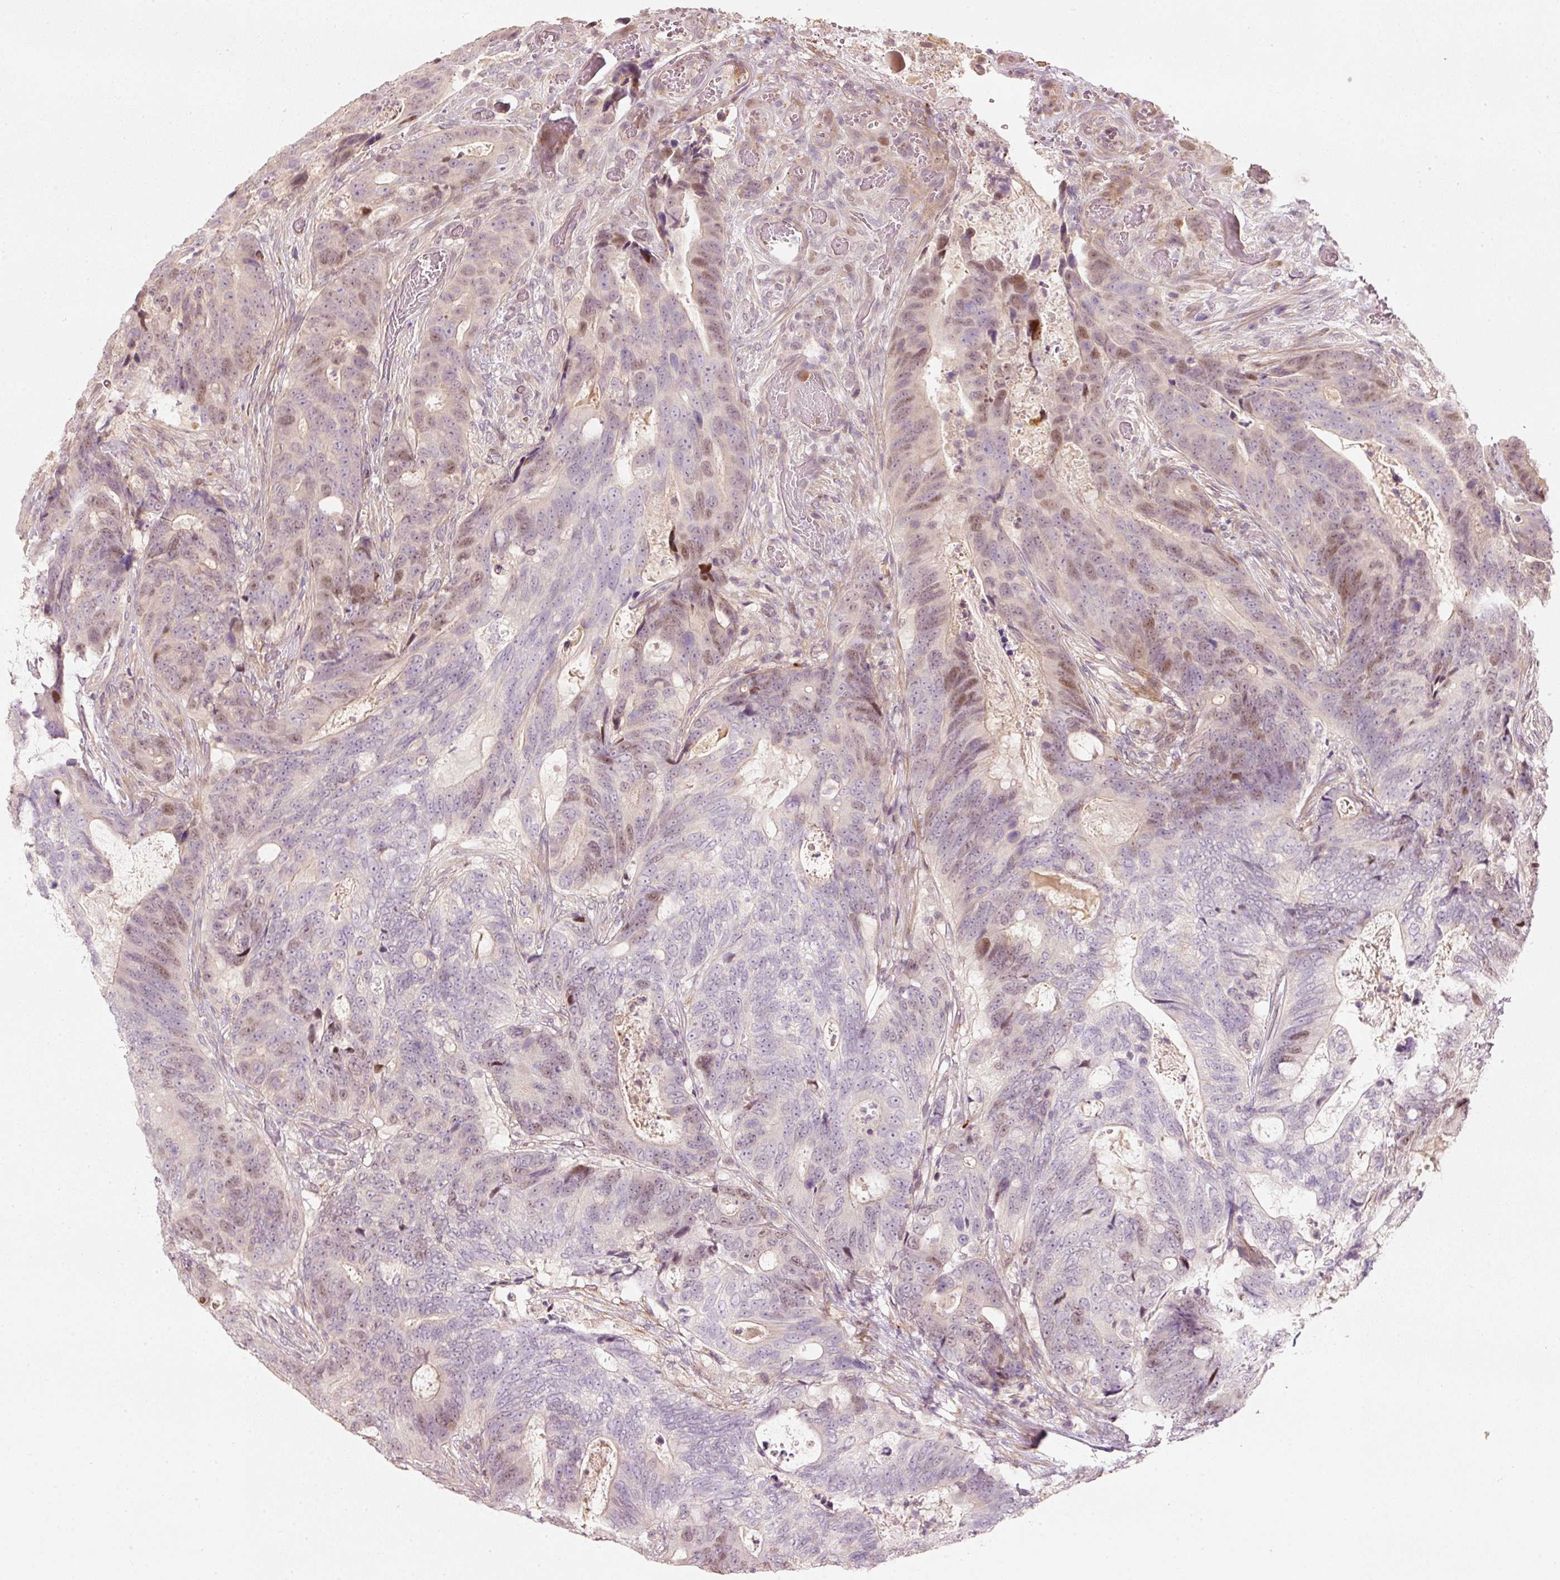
{"staining": {"intensity": "moderate", "quantity": "<25%", "location": "nuclear"}, "tissue": "colorectal cancer", "cell_type": "Tumor cells", "image_type": "cancer", "snomed": [{"axis": "morphology", "description": "Adenocarcinoma, NOS"}, {"axis": "topography", "description": "Colon"}], "caption": "Brown immunohistochemical staining in colorectal cancer (adenocarcinoma) exhibits moderate nuclear positivity in approximately <25% of tumor cells.", "gene": "TREX2", "patient": {"sex": "female", "age": 82}}